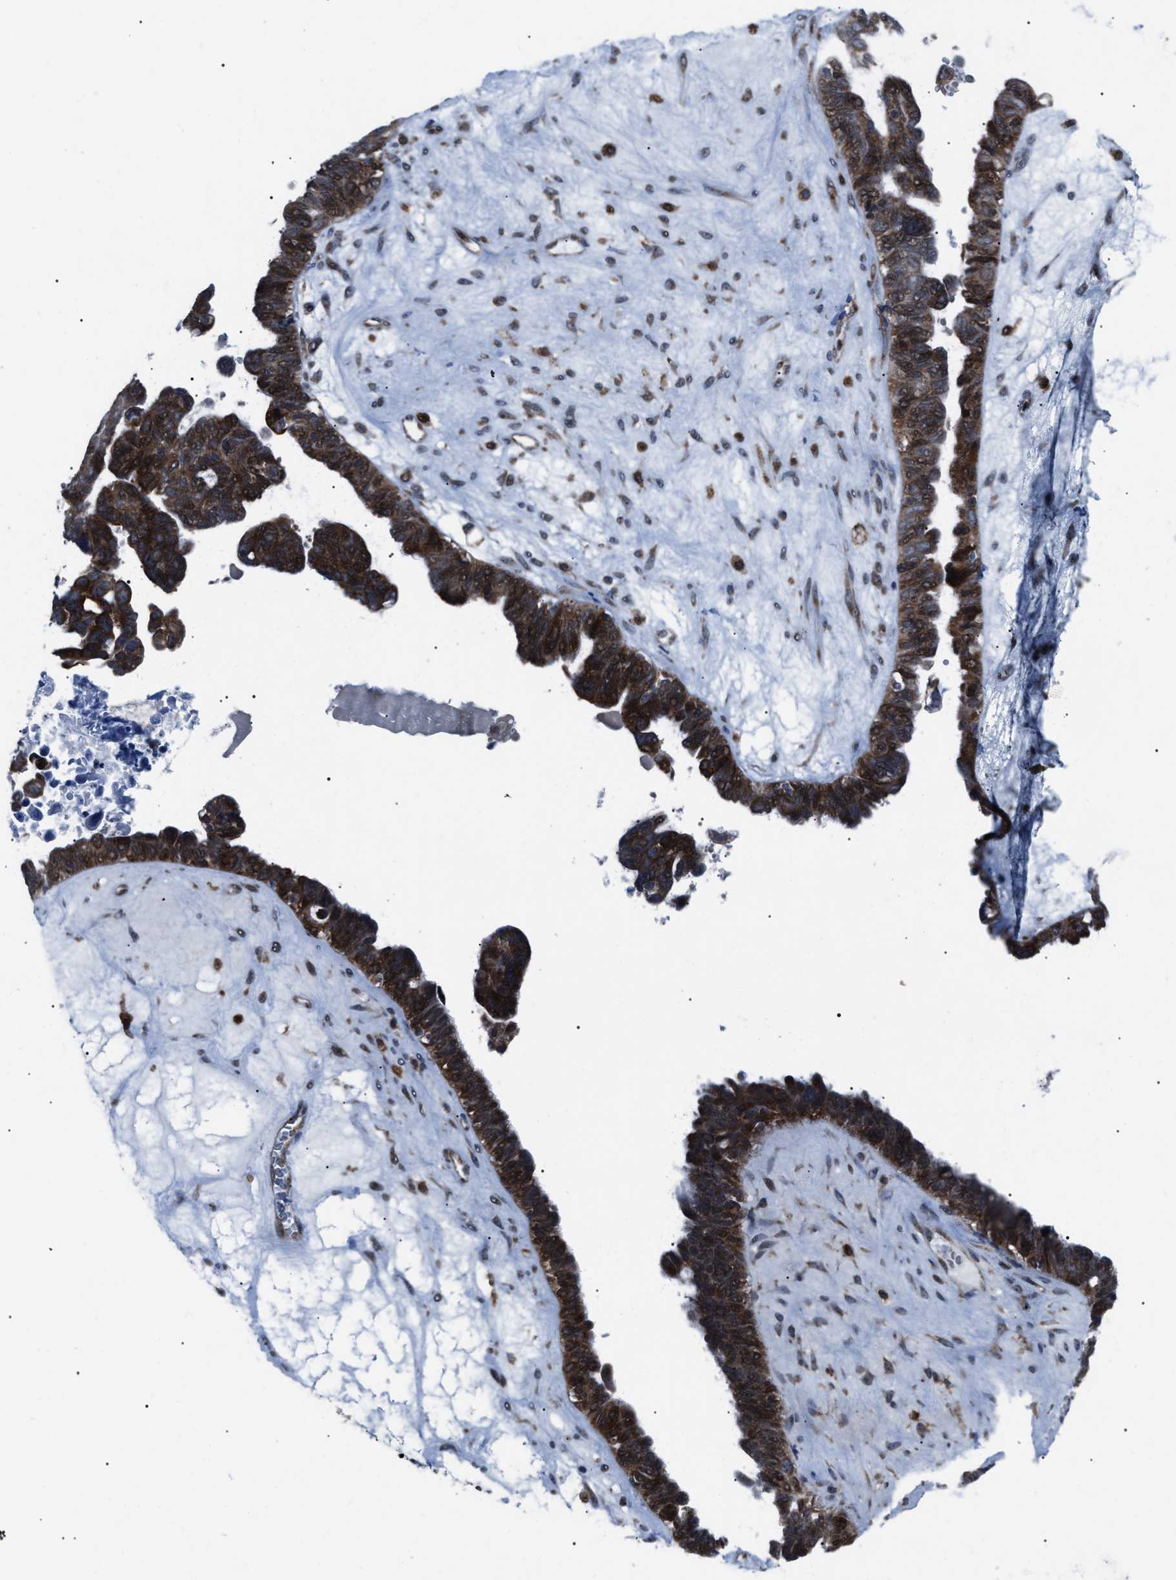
{"staining": {"intensity": "strong", "quantity": ">75%", "location": "cytoplasmic/membranous"}, "tissue": "ovarian cancer", "cell_type": "Tumor cells", "image_type": "cancer", "snomed": [{"axis": "morphology", "description": "Cystadenocarcinoma, serous, NOS"}, {"axis": "topography", "description": "Ovary"}], "caption": "Ovarian serous cystadenocarcinoma stained with a protein marker exhibits strong staining in tumor cells.", "gene": "AGO2", "patient": {"sex": "female", "age": 79}}